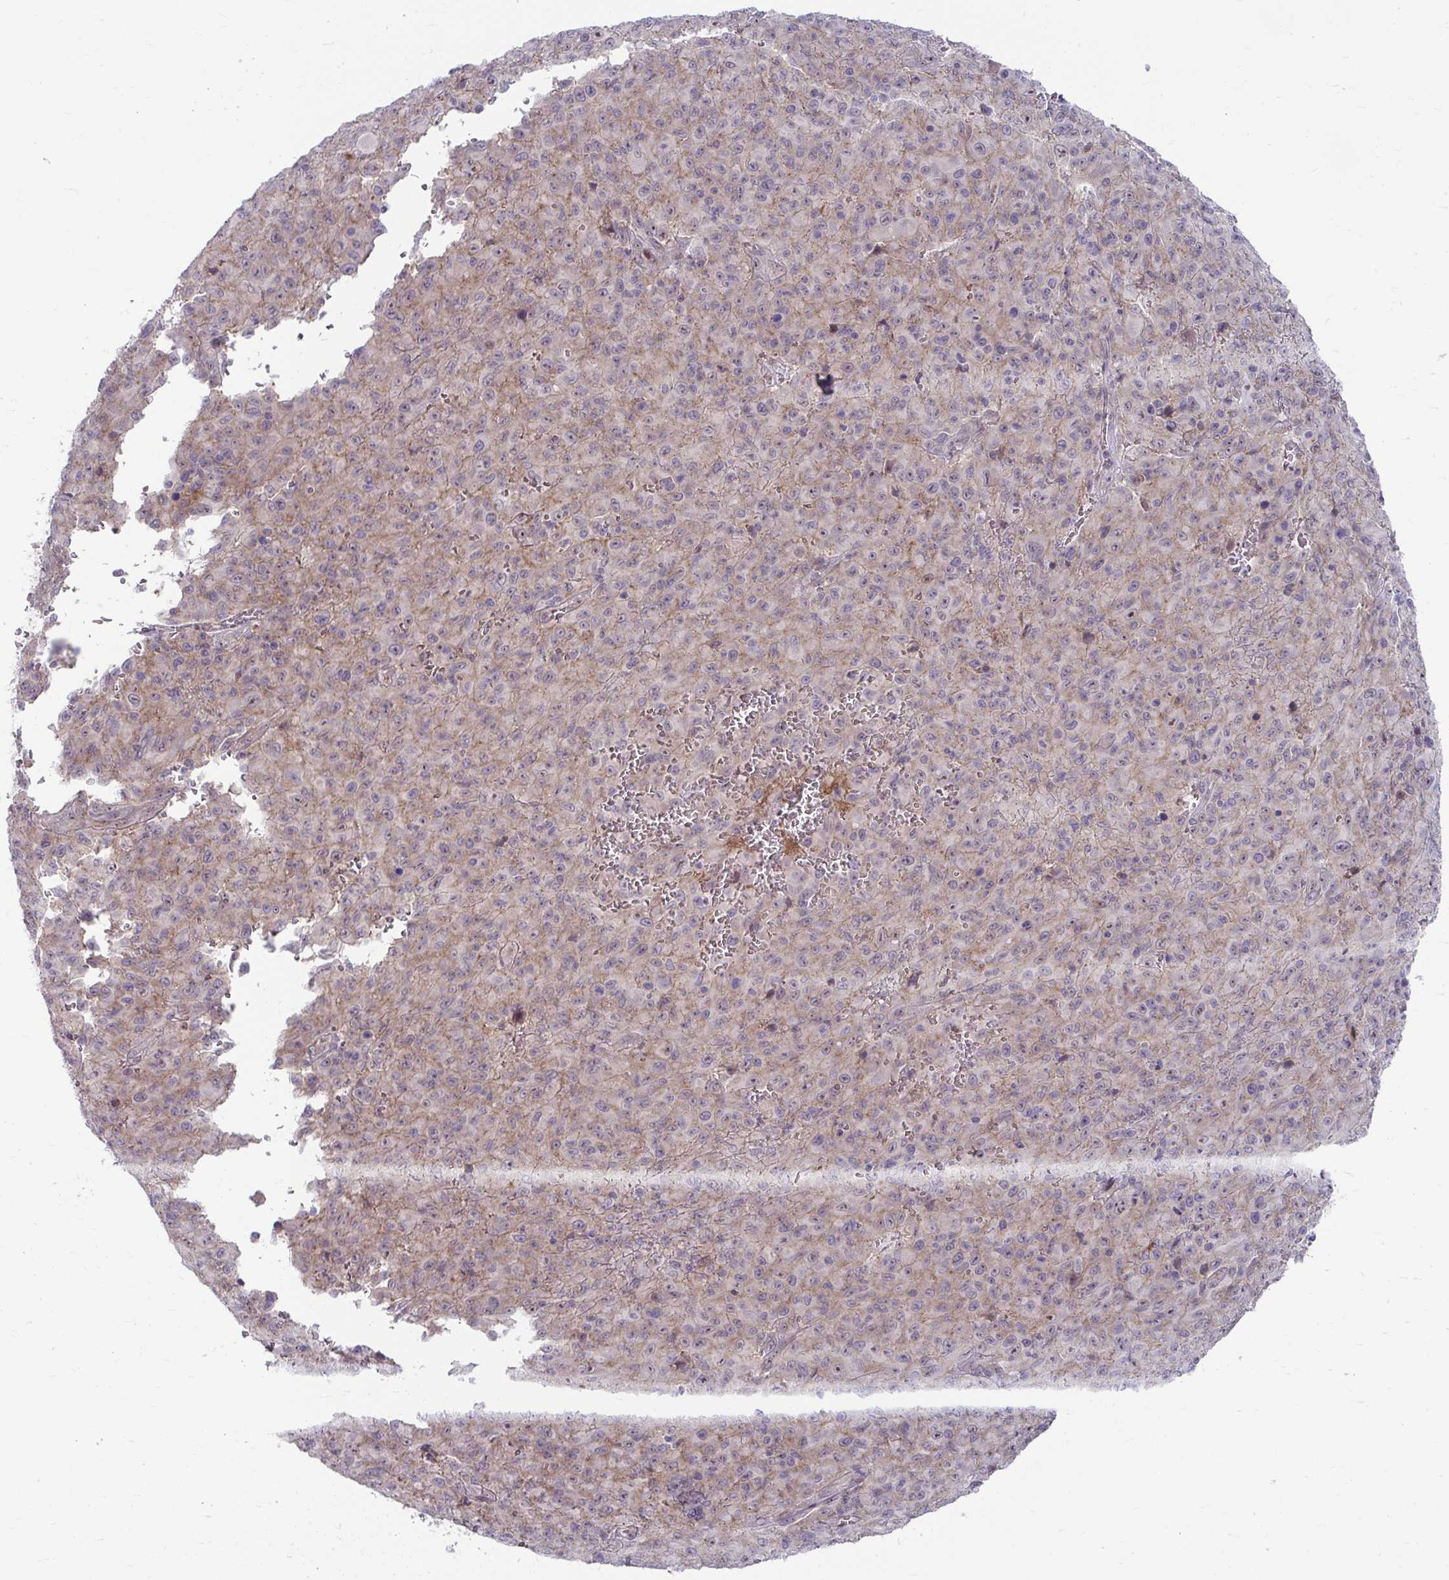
{"staining": {"intensity": "weak", "quantity": "<25%", "location": "cytoplasmic/membranous"}, "tissue": "melanoma", "cell_type": "Tumor cells", "image_type": "cancer", "snomed": [{"axis": "morphology", "description": "Malignant melanoma, NOS"}, {"axis": "topography", "description": "Skin"}], "caption": "Immunohistochemistry (IHC) micrograph of neoplastic tissue: human malignant melanoma stained with DAB demonstrates no significant protein expression in tumor cells. (DAB IHC with hematoxylin counter stain).", "gene": "MUS81", "patient": {"sex": "male", "age": 46}}